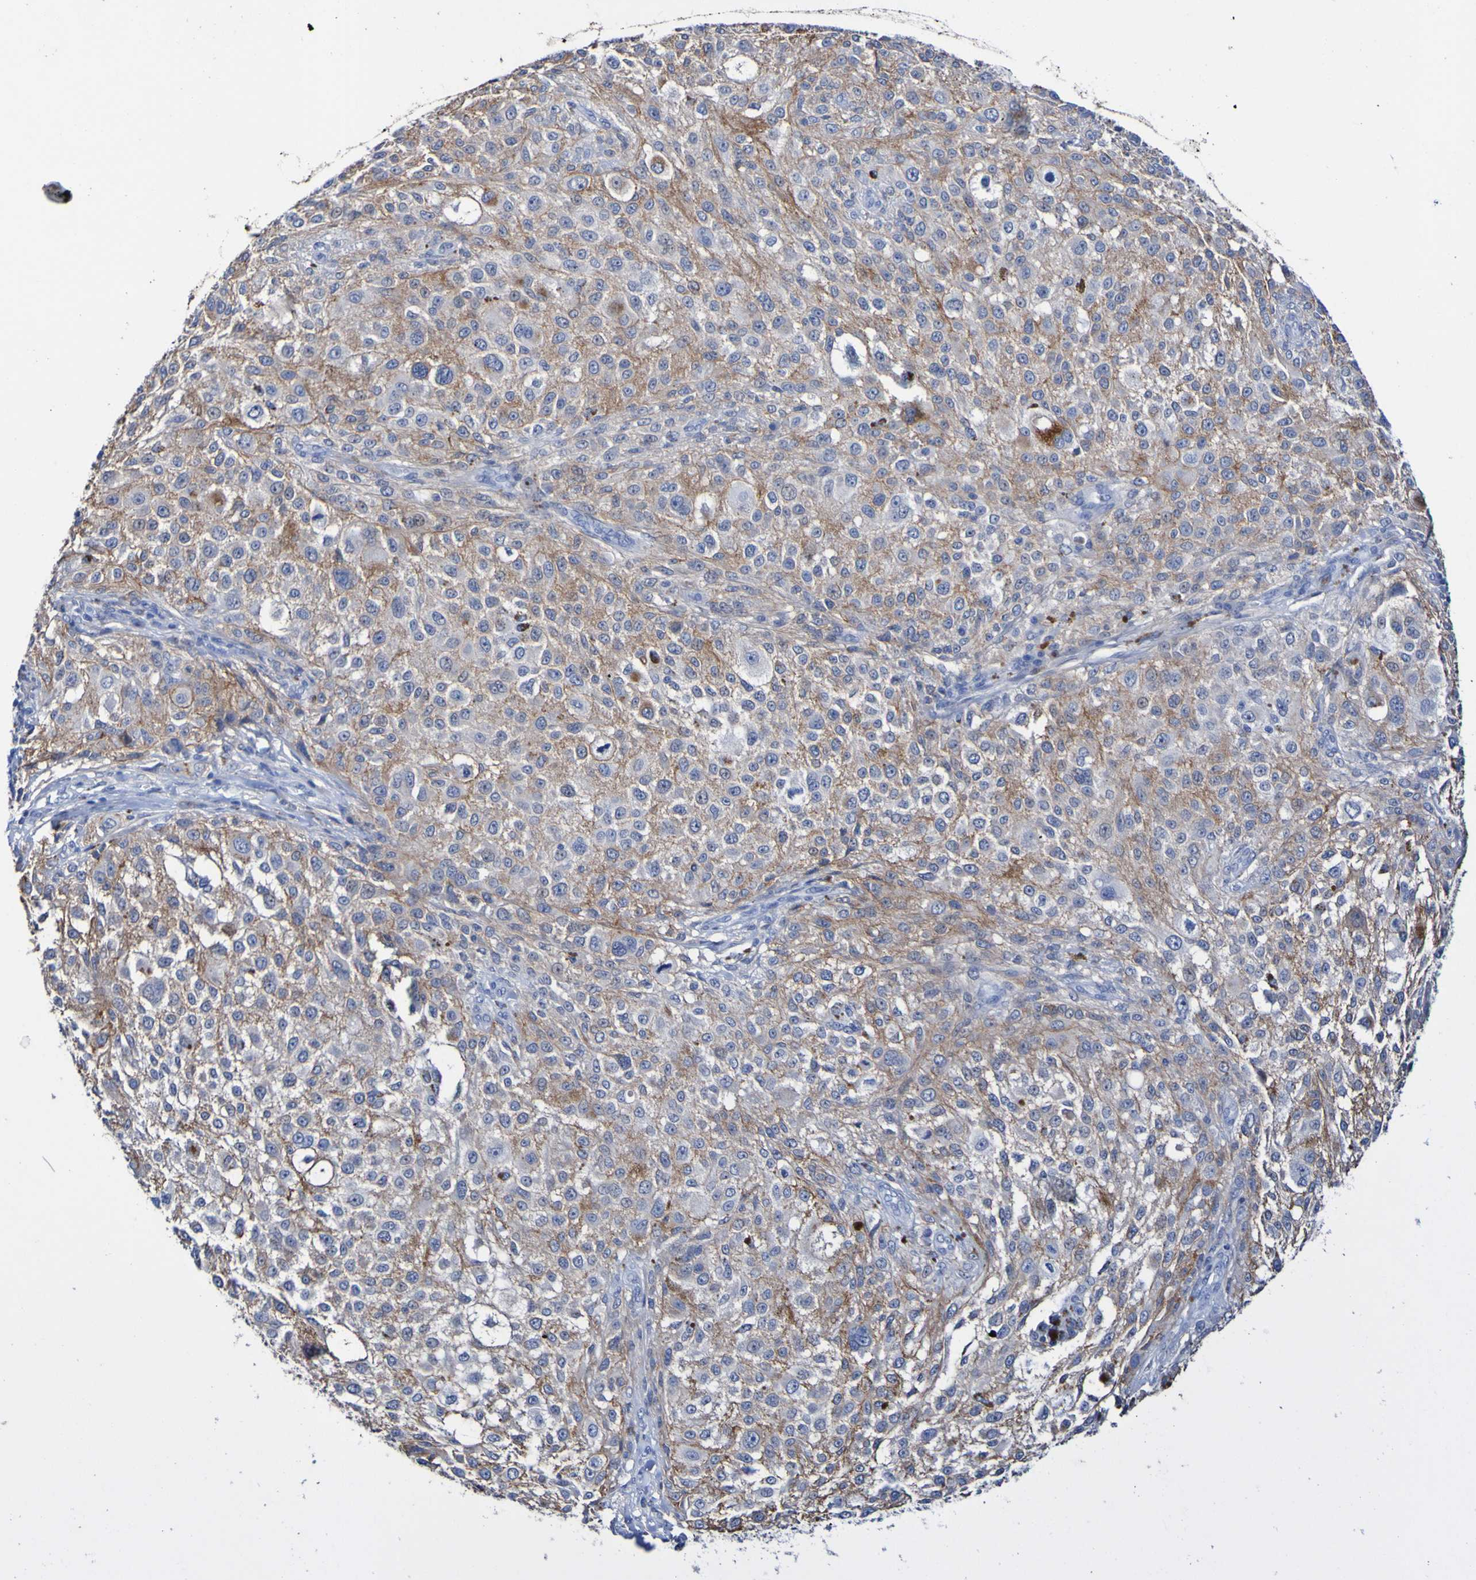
{"staining": {"intensity": "weak", "quantity": "25%-75%", "location": "cytoplasmic/membranous"}, "tissue": "melanoma", "cell_type": "Tumor cells", "image_type": "cancer", "snomed": [{"axis": "morphology", "description": "Necrosis, NOS"}, {"axis": "morphology", "description": "Malignant melanoma, NOS"}, {"axis": "topography", "description": "Skin"}], "caption": "DAB immunohistochemical staining of malignant melanoma displays weak cytoplasmic/membranous protein expression in approximately 25%-75% of tumor cells.", "gene": "SGCB", "patient": {"sex": "female", "age": 87}}